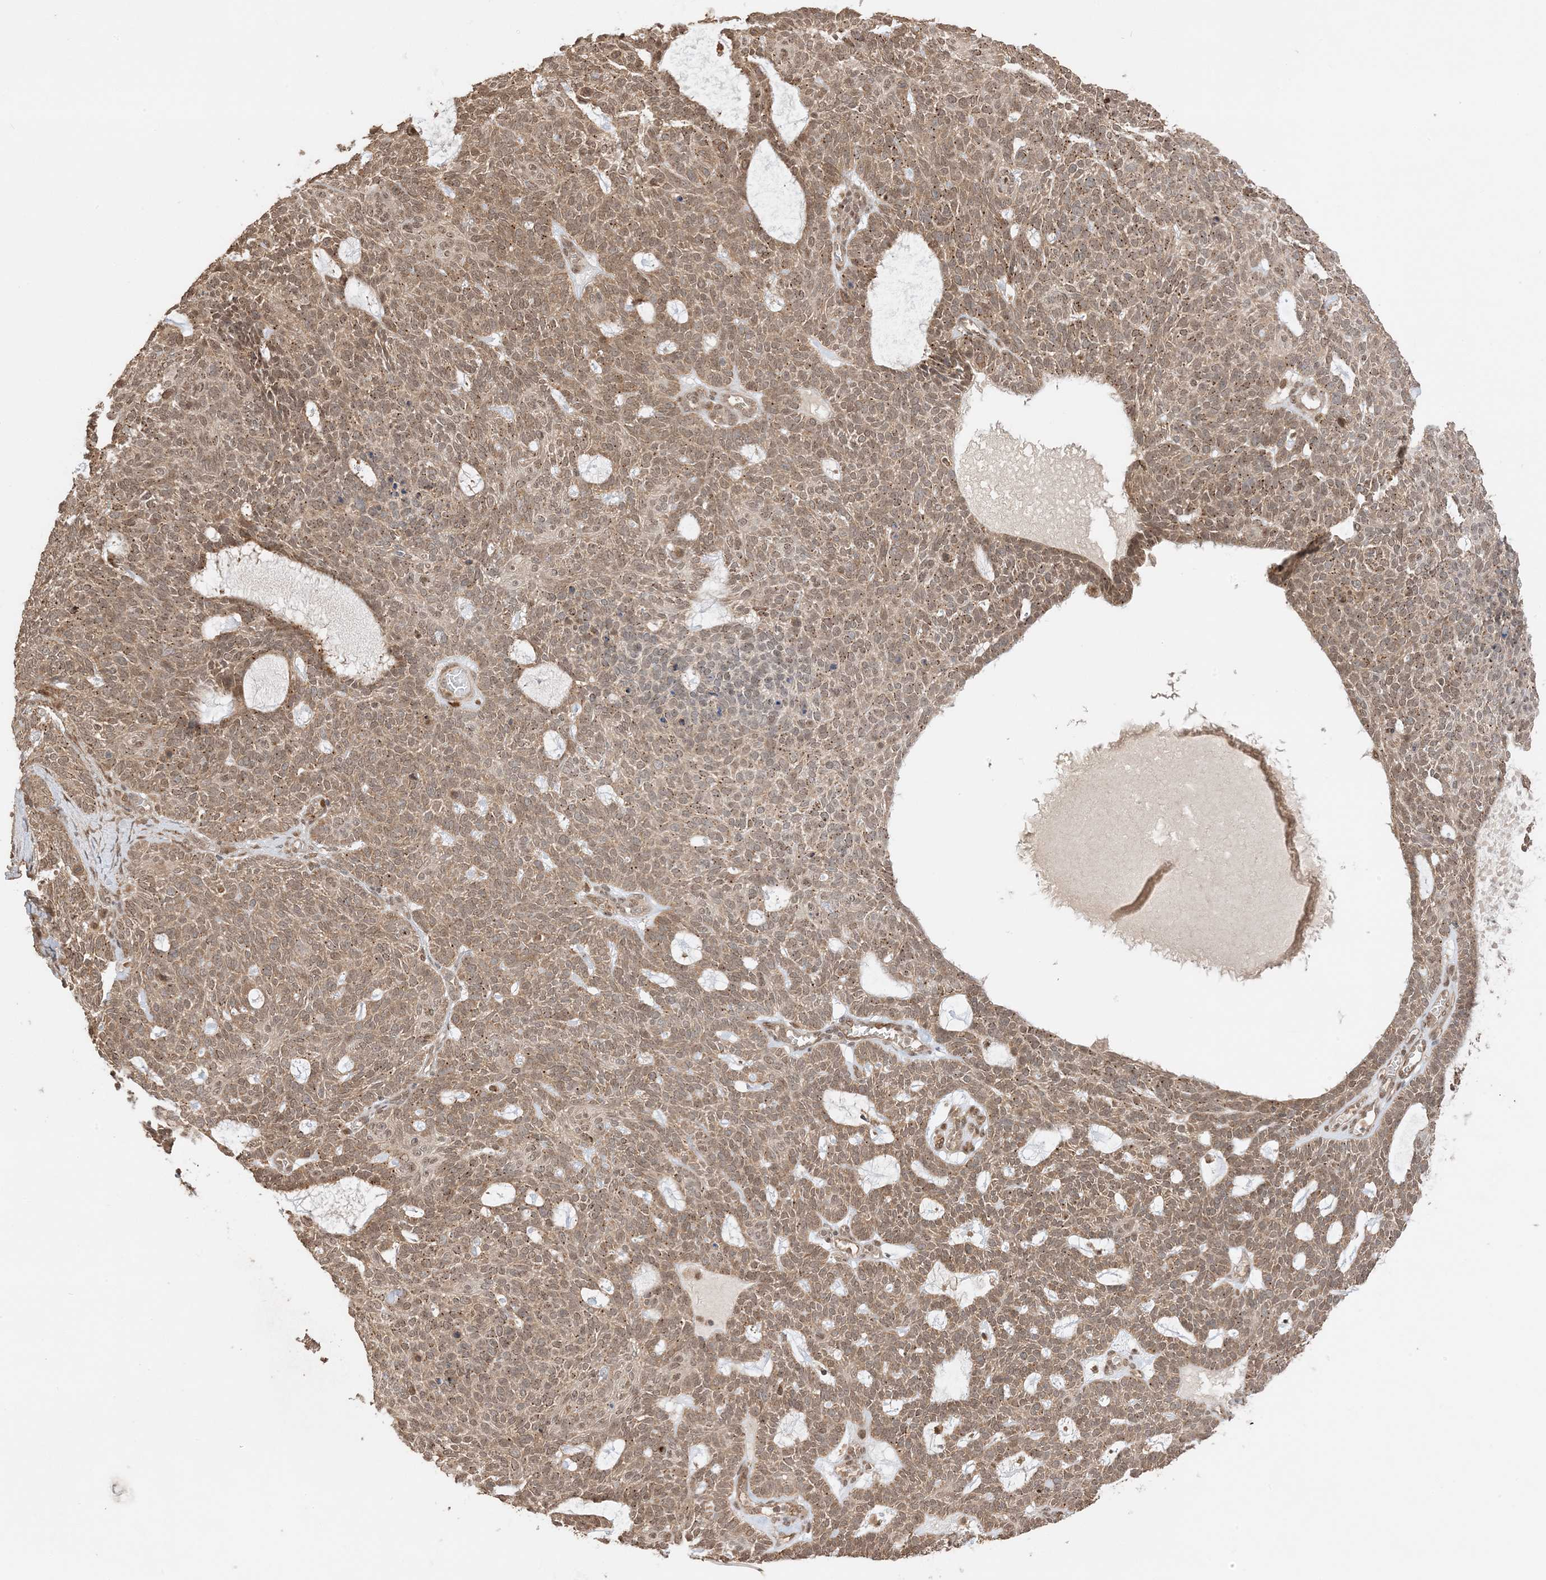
{"staining": {"intensity": "moderate", "quantity": ">75%", "location": "cytoplasmic/membranous"}, "tissue": "skin cancer", "cell_type": "Tumor cells", "image_type": "cancer", "snomed": [{"axis": "morphology", "description": "Squamous cell carcinoma, NOS"}, {"axis": "topography", "description": "Skin"}], "caption": "Skin squamous cell carcinoma tissue reveals moderate cytoplasmic/membranous expression in about >75% of tumor cells The staining was performed using DAB to visualize the protein expression in brown, while the nuclei were stained in blue with hematoxylin (Magnification: 20x).", "gene": "ZBTB41", "patient": {"sex": "female", "age": 90}}